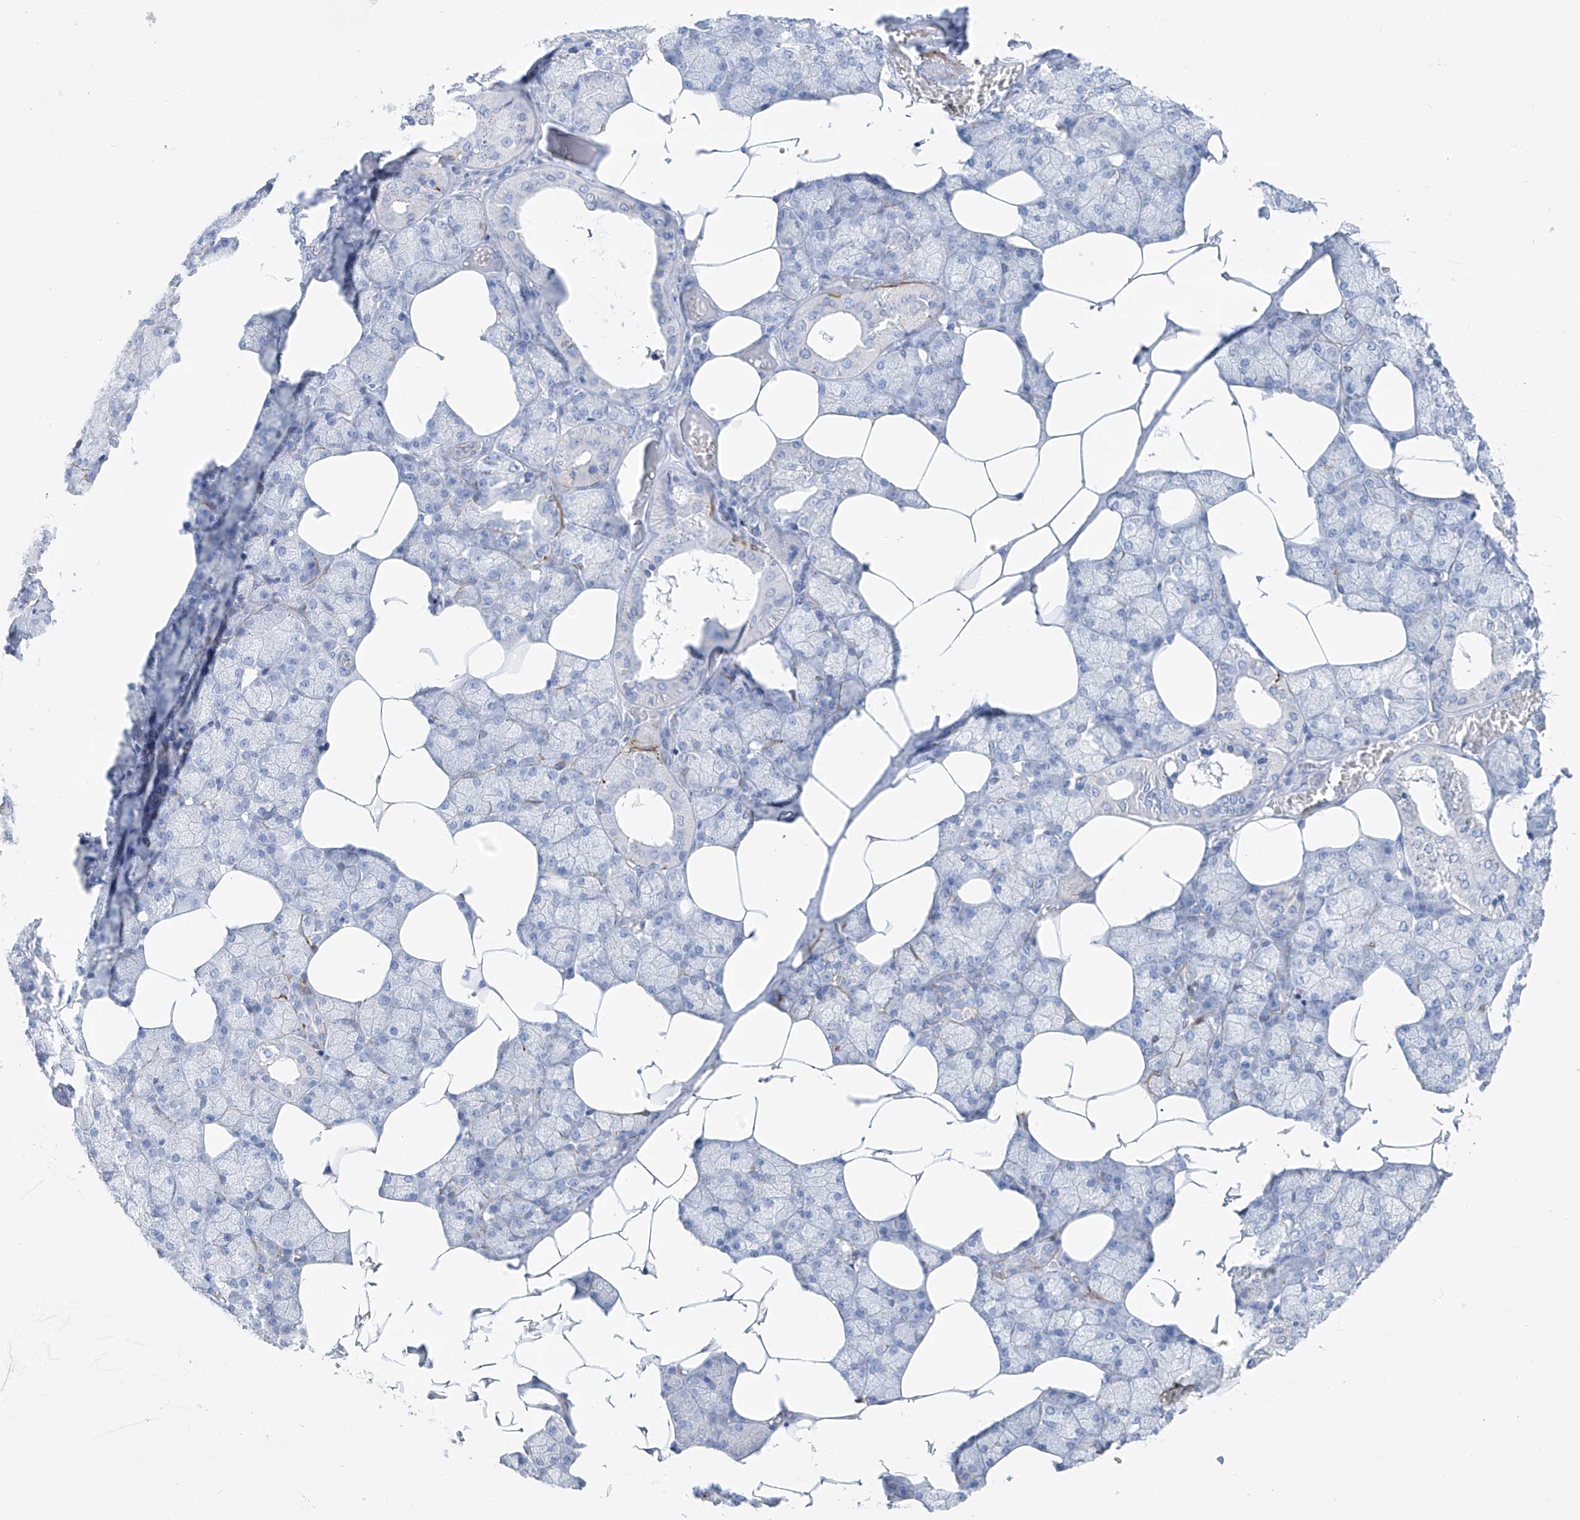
{"staining": {"intensity": "negative", "quantity": "none", "location": "none"}, "tissue": "salivary gland", "cell_type": "Glandular cells", "image_type": "normal", "snomed": [{"axis": "morphology", "description": "Normal tissue, NOS"}, {"axis": "topography", "description": "Salivary gland"}], "caption": "IHC micrograph of unremarkable salivary gland: human salivary gland stained with DAB displays no significant protein positivity in glandular cells.", "gene": "GLMP", "patient": {"sex": "male", "age": 62}}